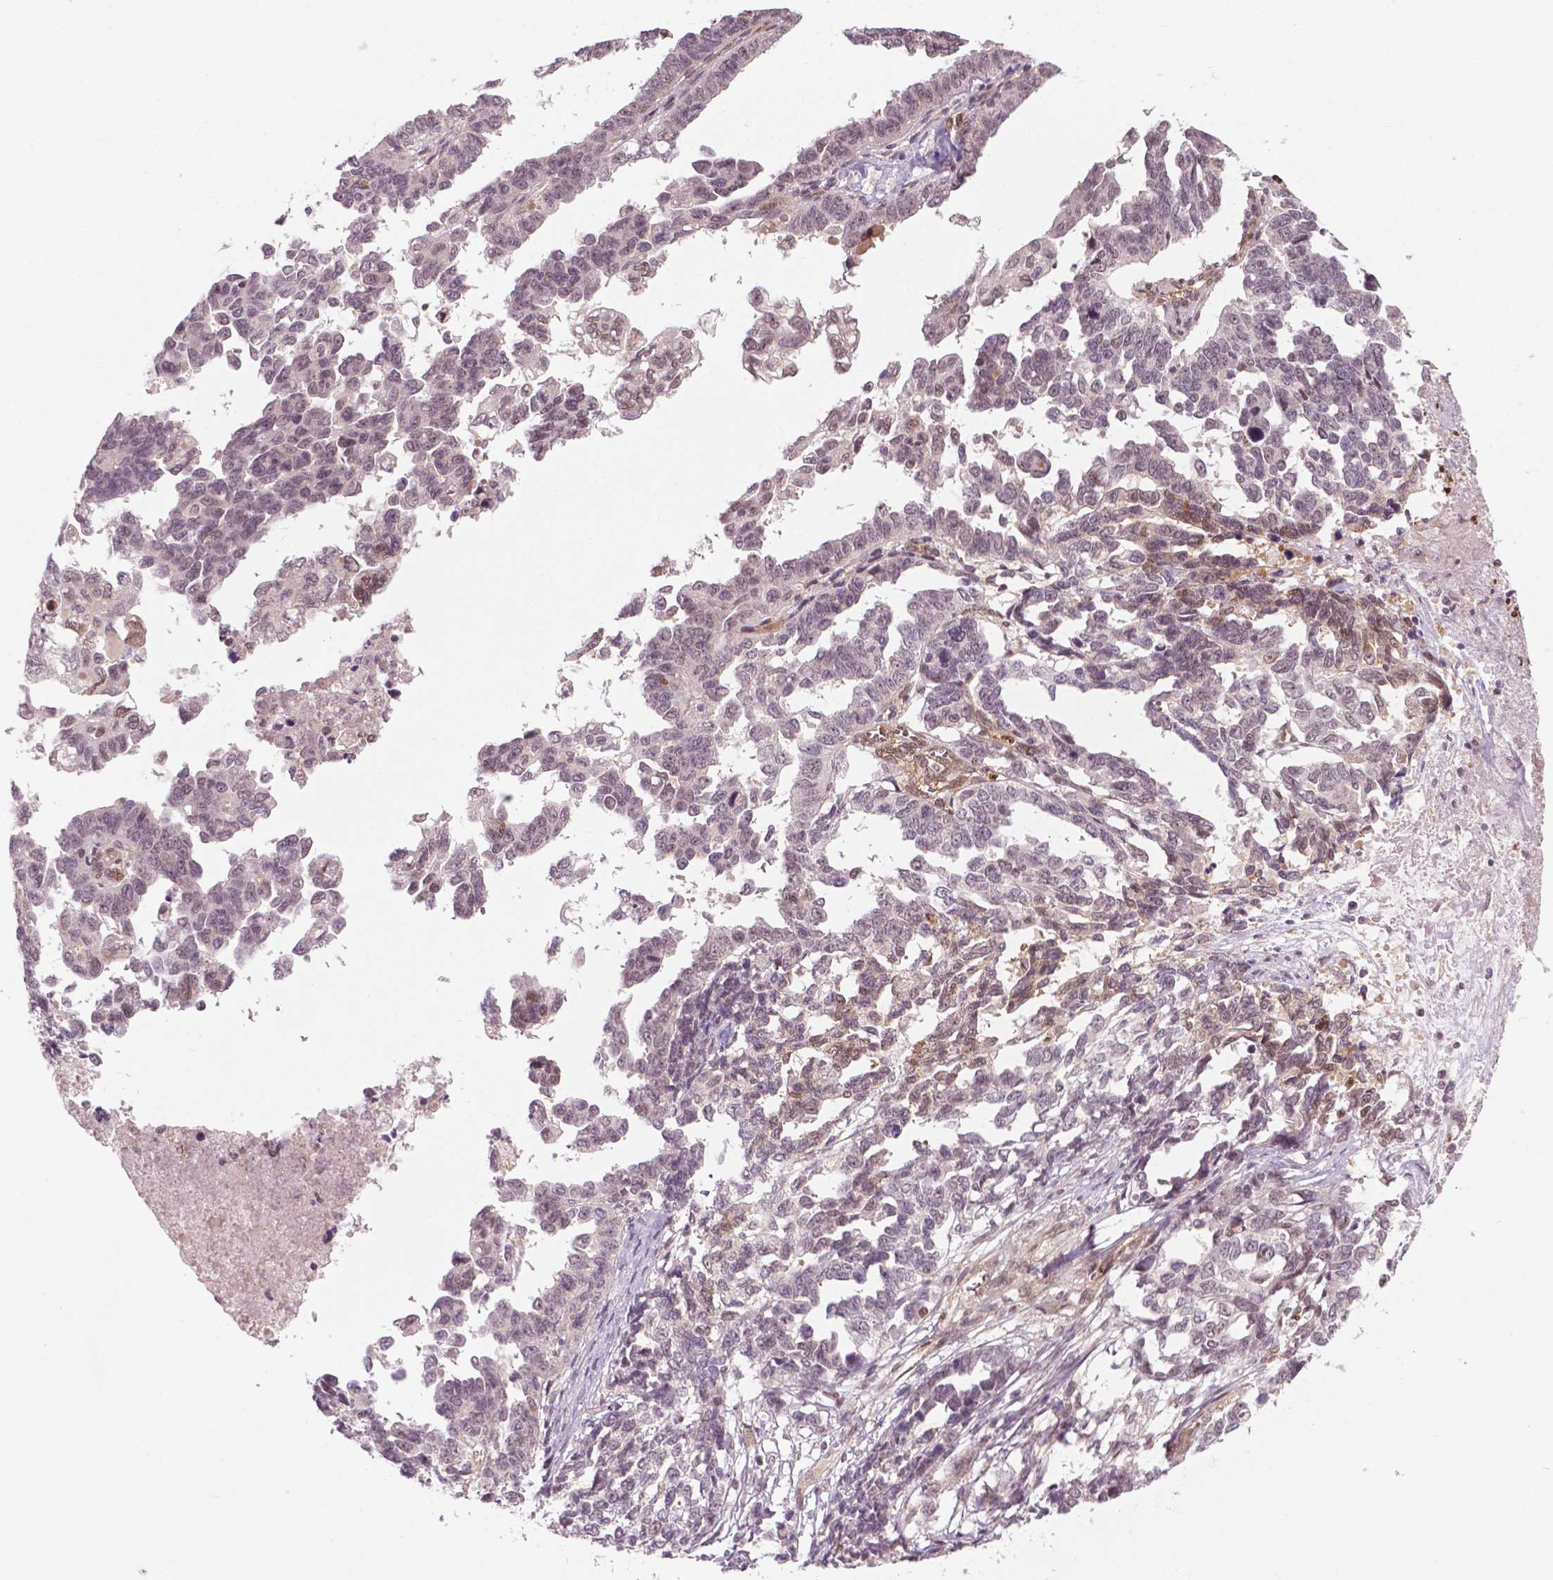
{"staining": {"intensity": "negative", "quantity": "none", "location": "none"}, "tissue": "ovarian cancer", "cell_type": "Tumor cells", "image_type": "cancer", "snomed": [{"axis": "morphology", "description": "Cystadenocarcinoma, serous, NOS"}, {"axis": "topography", "description": "Ovary"}], "caption": "A high-resolution photomicrograph shows IHC staining of ovarian cancer, which demonstrates no significant staining in tumor cells. (IHC, brightfield microscopy, high magnification).", "gene": "NFAT5", "patient": {"sex": "female", "age": 69}}